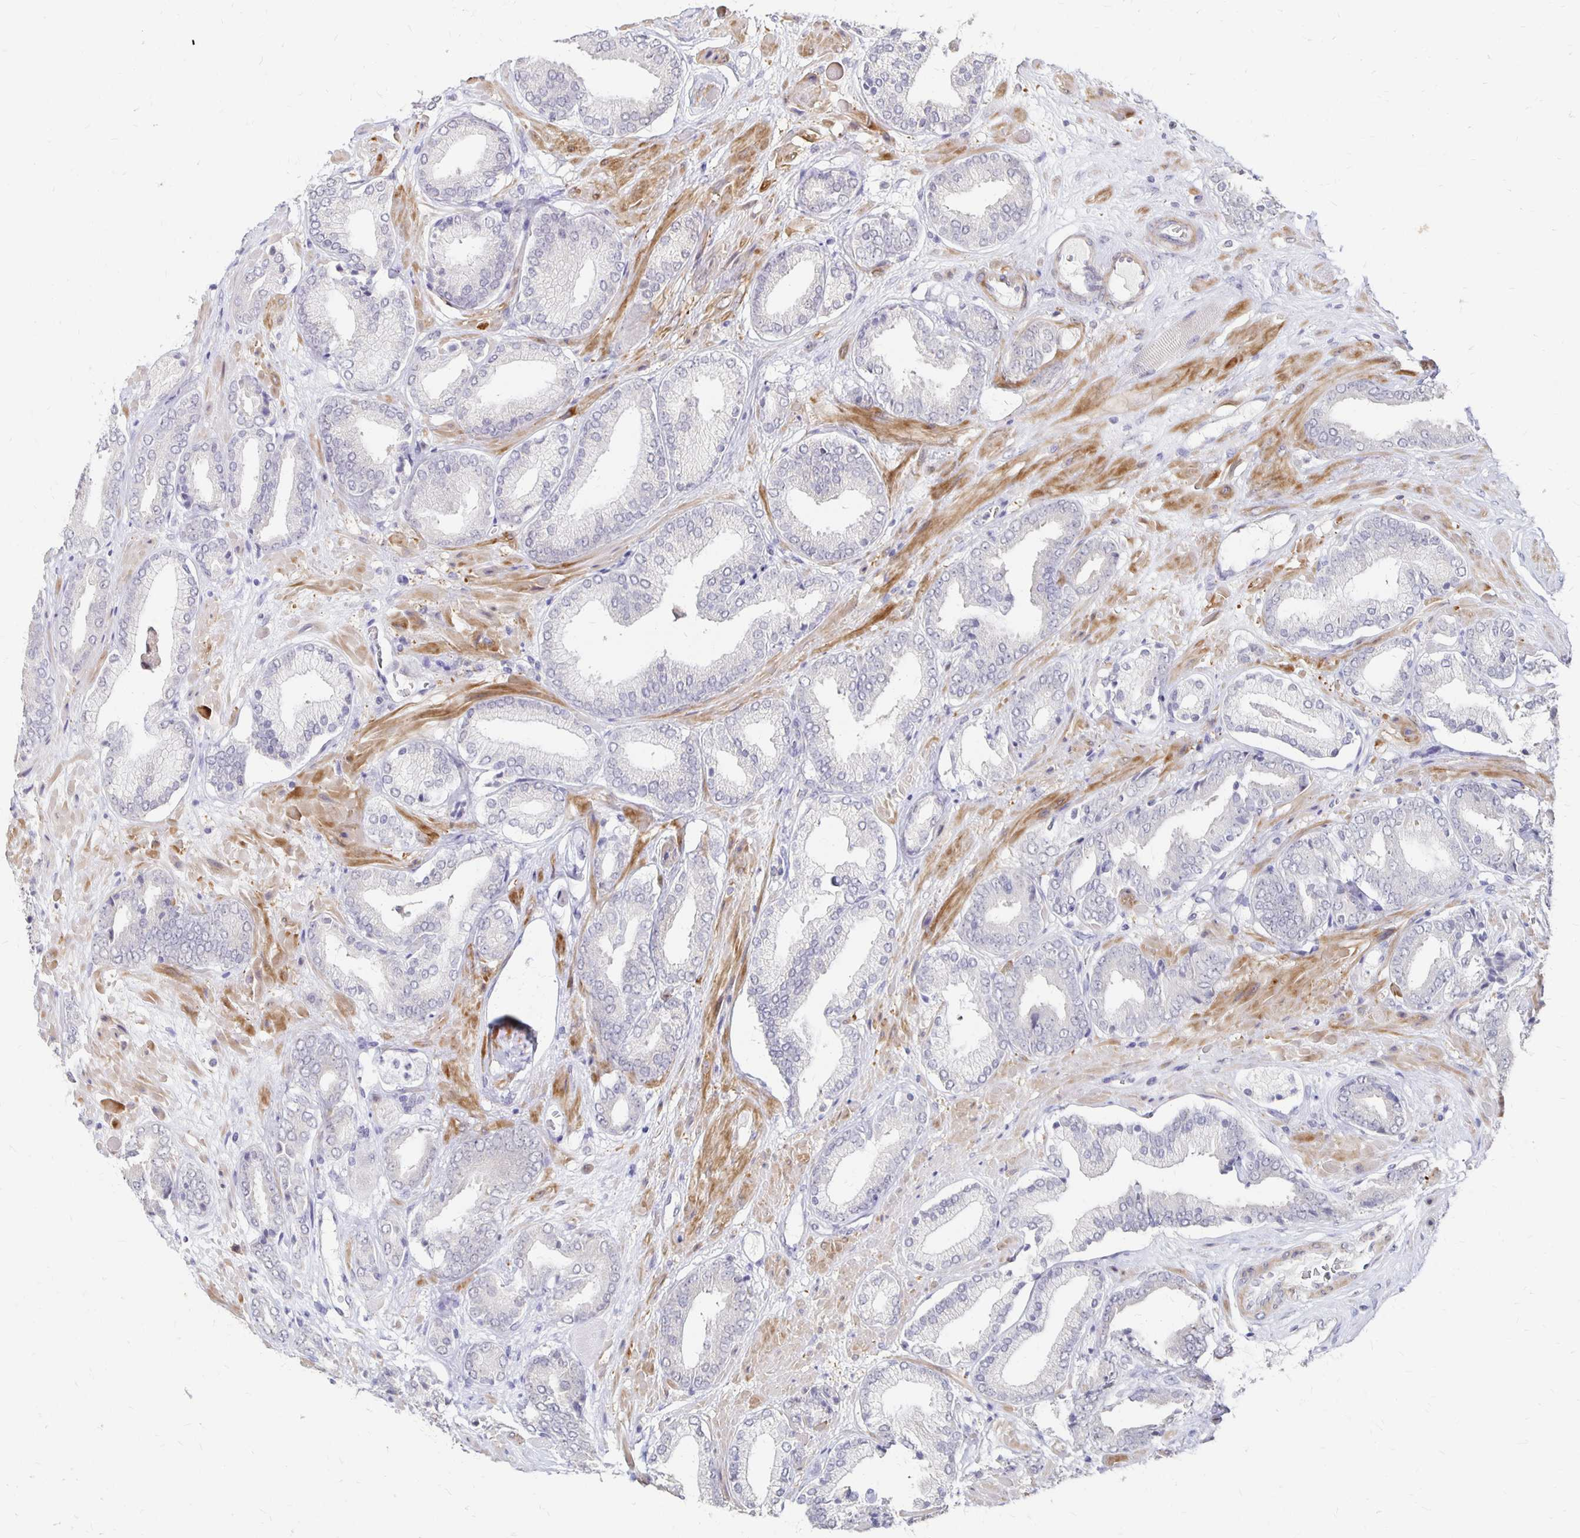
{"staining": {"intensity": "negative", "quantity": "none", "location": "none"}, "tissue": "prostate cancer", "cell_type": "Tumor cells", "image_type": "cancer", "snomed": [{"axis": "morphology", "description": "Adenocarcinoma, High grade"}, {"axis": "topography", "description": "Prostate"}], "caption": "The micrograph demonstrates no significant staining in tumor cells of adenocarcinoma (high-grade) (prostate).", "gene": "ATOSB", "patient": {"sex": "male", "age": 56}}